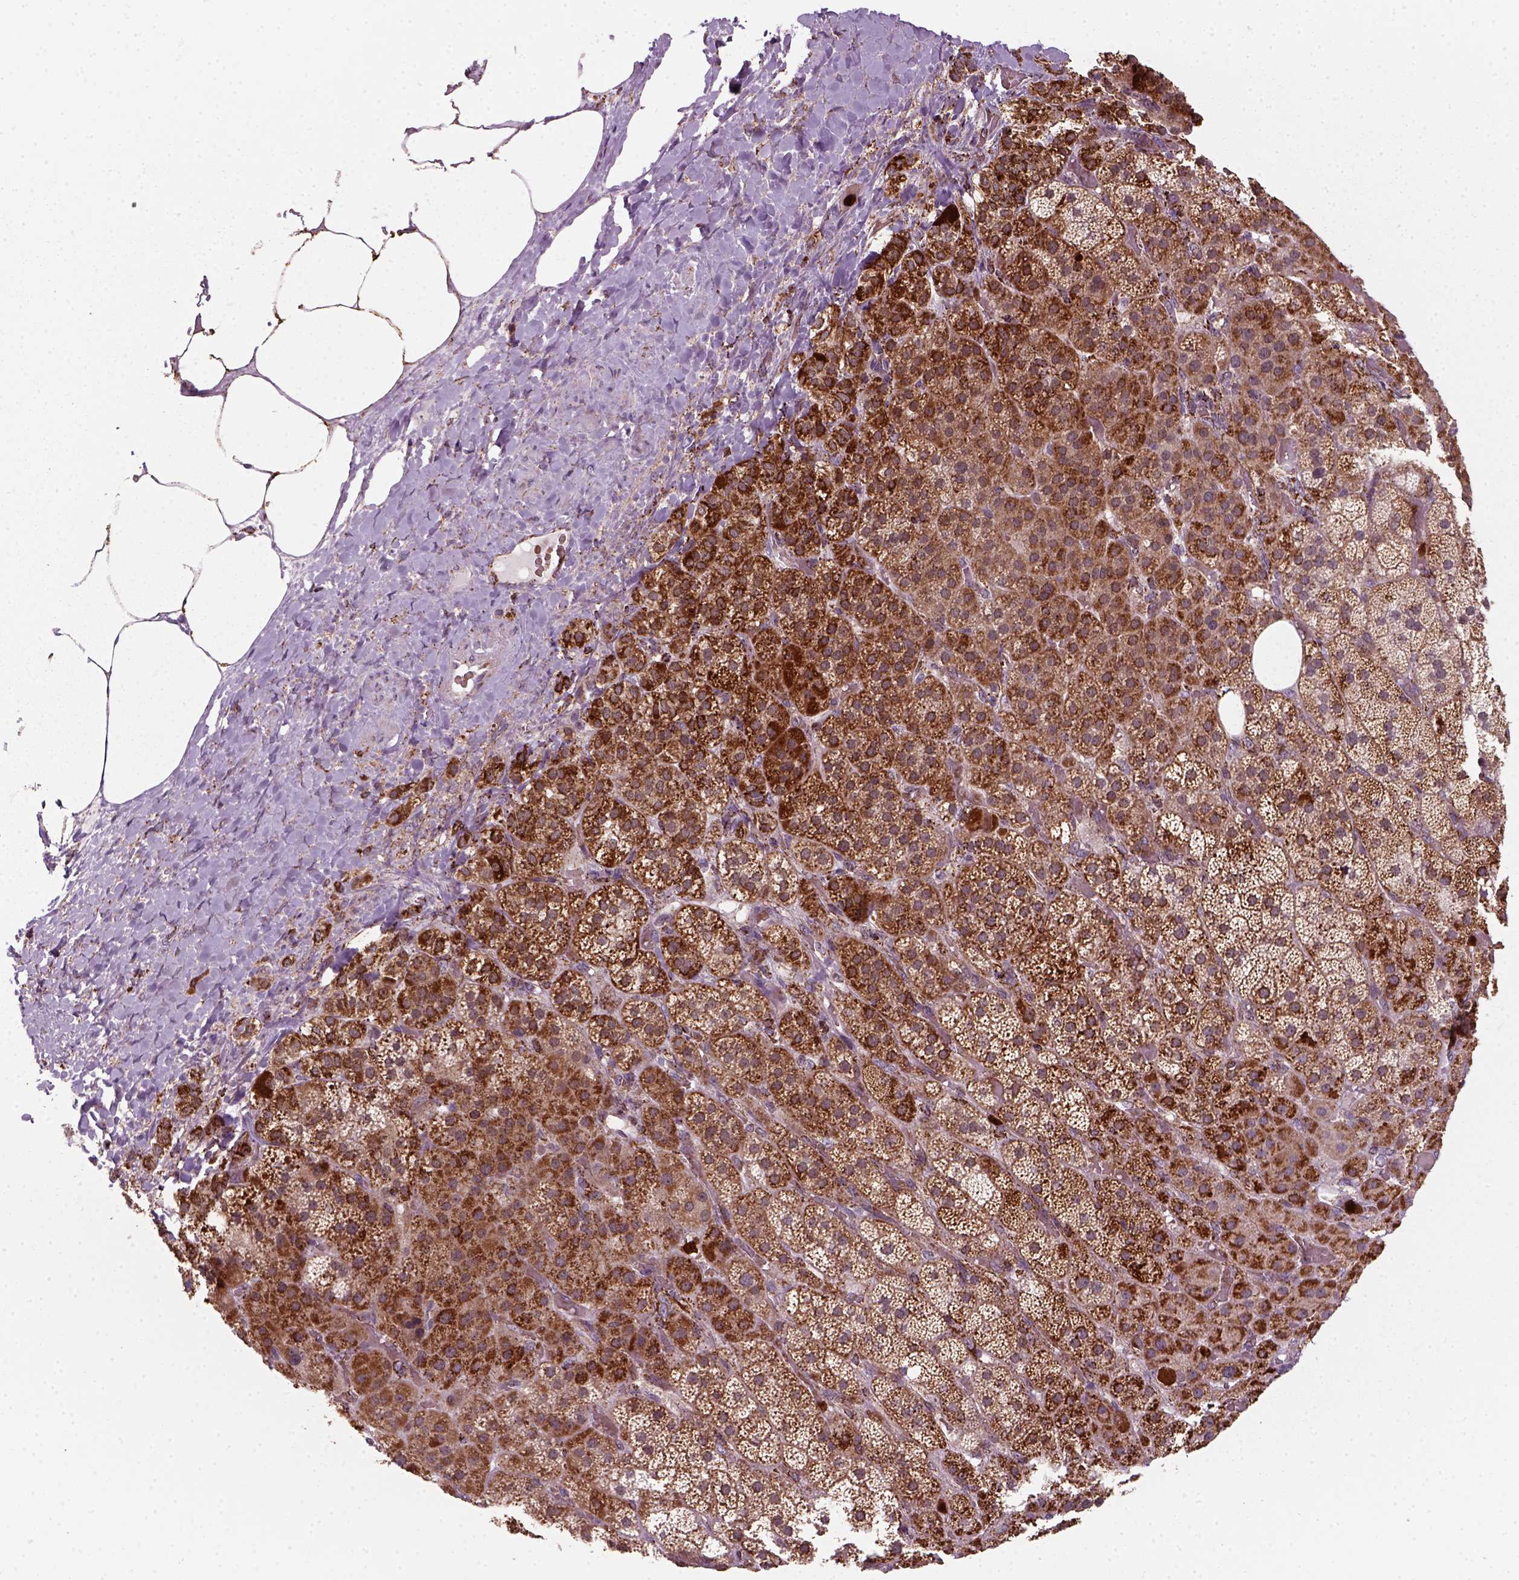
{"staining": {"intensity": "strong", "quantity": ">75%", "location": "cytoplasmic/membranous"}, "tissue": "adrenal gland", "cell_type": "Glandular cells", "image_type": "normal", "snomed": [{"axis": "morphology", "description": "Normal tissue, NOS"}, {"axis": "topography", "description": "Adrenal gland"}], "caption": "Immunohistochemistry (IHC) of unremarkable adrenal gland reveals high levels of strong cytoplasmic/membranous expression in about >75% of glandular cells.", "gene": "NUDT16L1", "patient": {"sex": "male", "age": 57}}